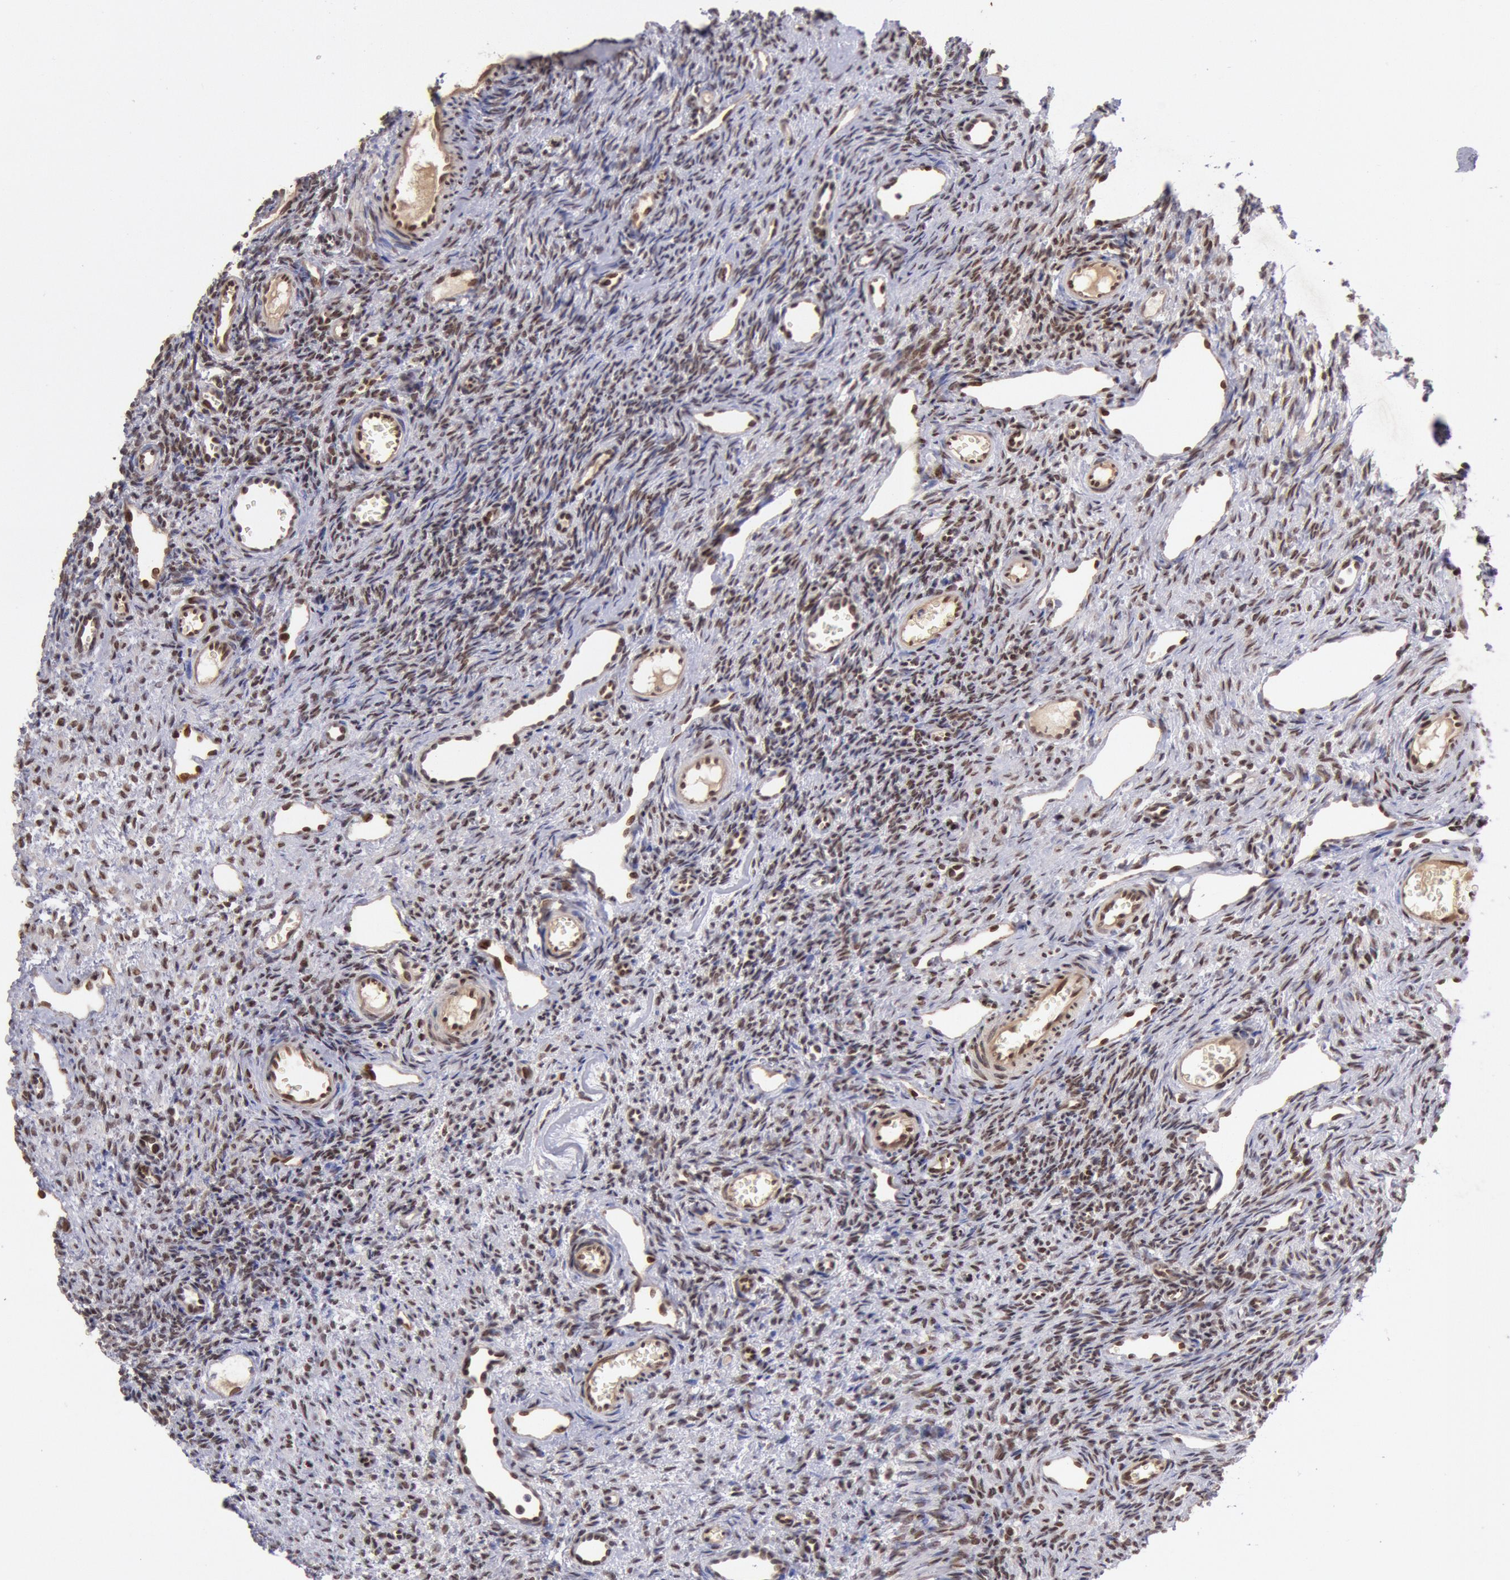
{"staining": {"intensity": "strong", "quantity": ">75%", "location": "nuclear"}, "tissue": "ovary", "cell_type": "Follicle cells", "image_type": "normal", "snomed": [{"axis": "morphology", "description": "Normal tissue, NOS"}, {"axis": "topography", "description": "Ovary"}], "caption": "Strong nuclear positivity for a protein is appreciated in approximately >75% of follicle cells of unremarkable ovary using immunohistochemistry (IHC).", "gene": "CDKN2B", "patient": {"sex": "female", "age": 33}}